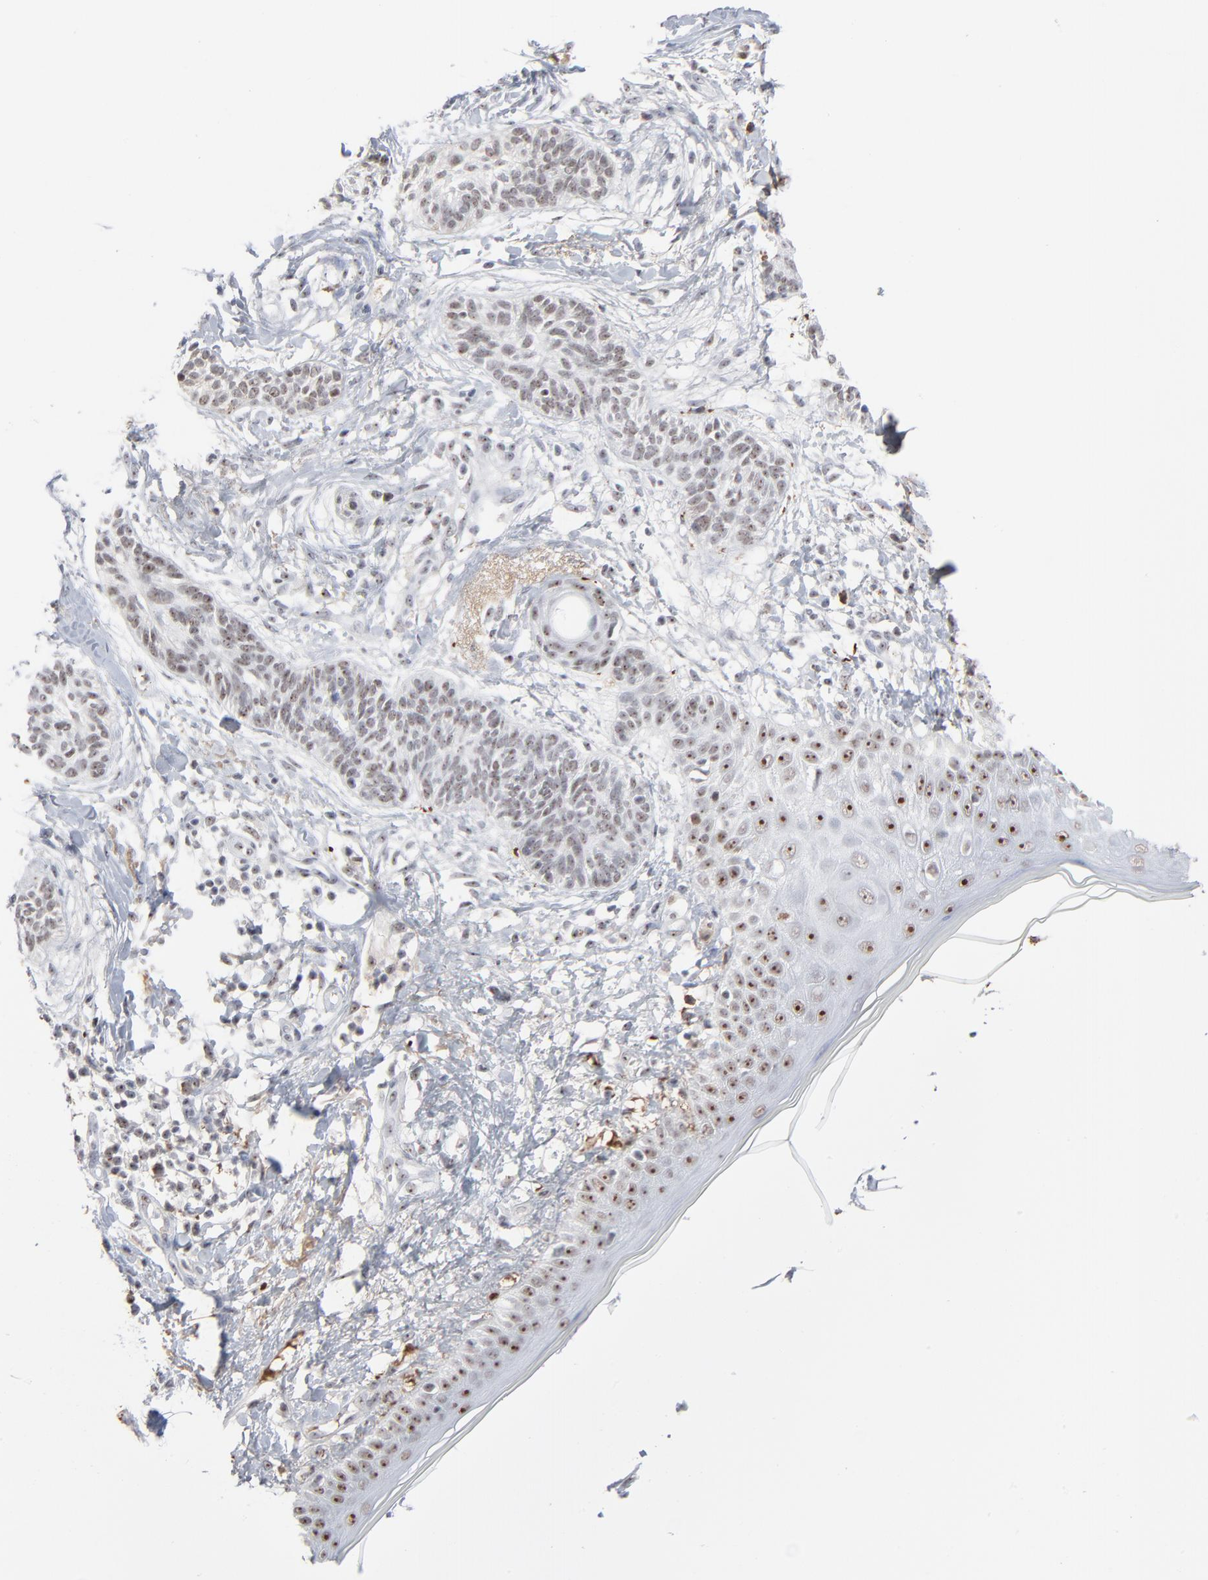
{"staining": {"intensity": "weak", "quantity": ">75%", "location": "nuclear"}, "tissue": "skin cancer", "cell_type": "Tumor cells", "image_type": "cancer", "snomed": [{"axis": "morphology", "description": "Normal tissue, NOS"}, {"axis": "morphology", "description": "Basal cell carcinoma"}, {"axis": "topography", "description": "Skin"}], "caption": "Immunohistochemical staining of human skin basal cell carcinoma exhibits weak nuclear protein staining in about >75% of tumor cells.", "gene": "MPHOSPH6", "patient": {"sex": "male", "age": 63}}